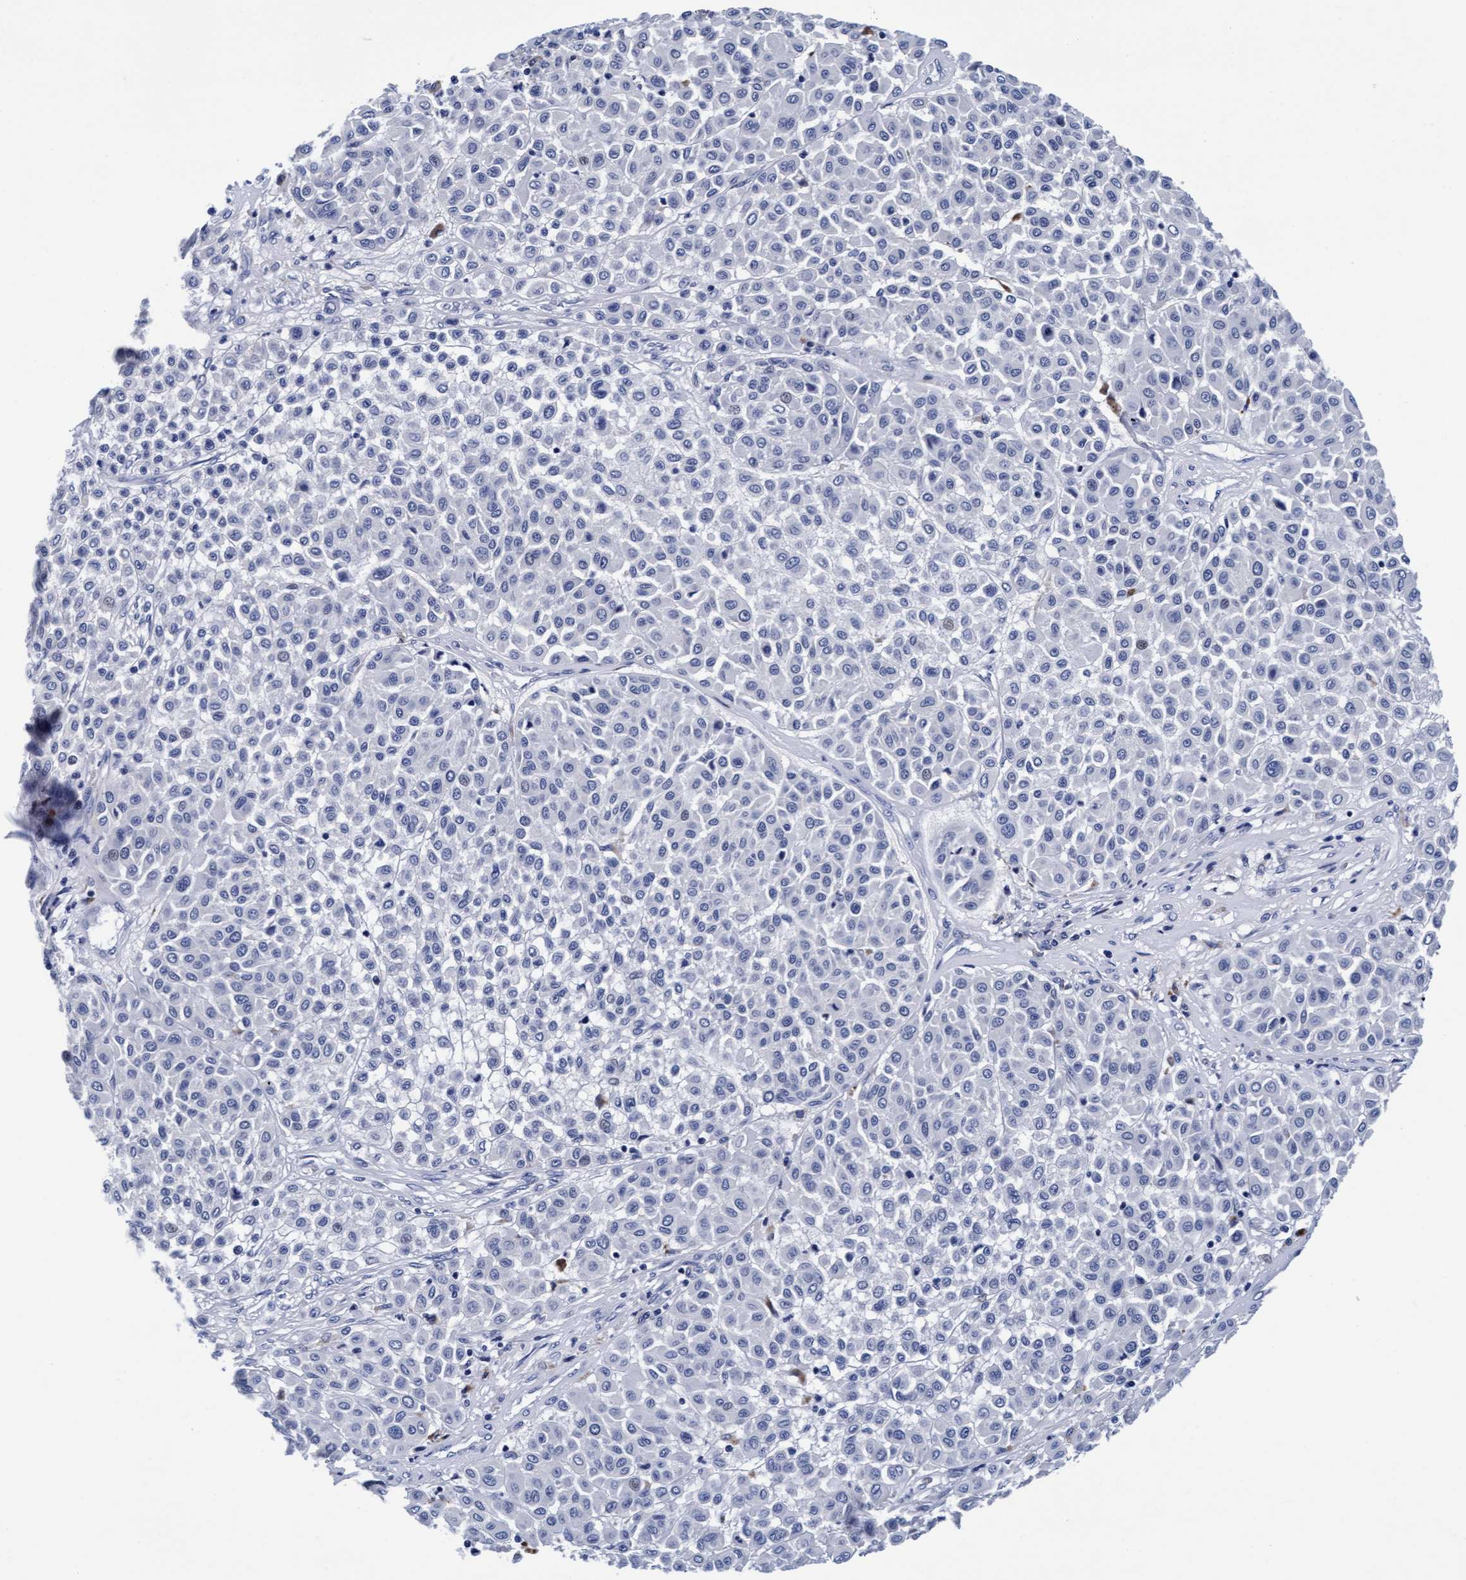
{"staining": {"intensity": "negative", "quantity": "none", "location": "none"}, "tissue": "melanoma", "cell_type": "Tumor cells", "image_type": "cancer", "snomed": [{"axis": "morphology", "description": "Malignant melanoma, Metastatic site"}, {"axis": "topography", "description": "Soft tissue"}], "caption": "Tumor cells are negative for brown protein staining in melanoma.", "gene": "ARSG", "patient": {"sex": "male", "age": 41}}